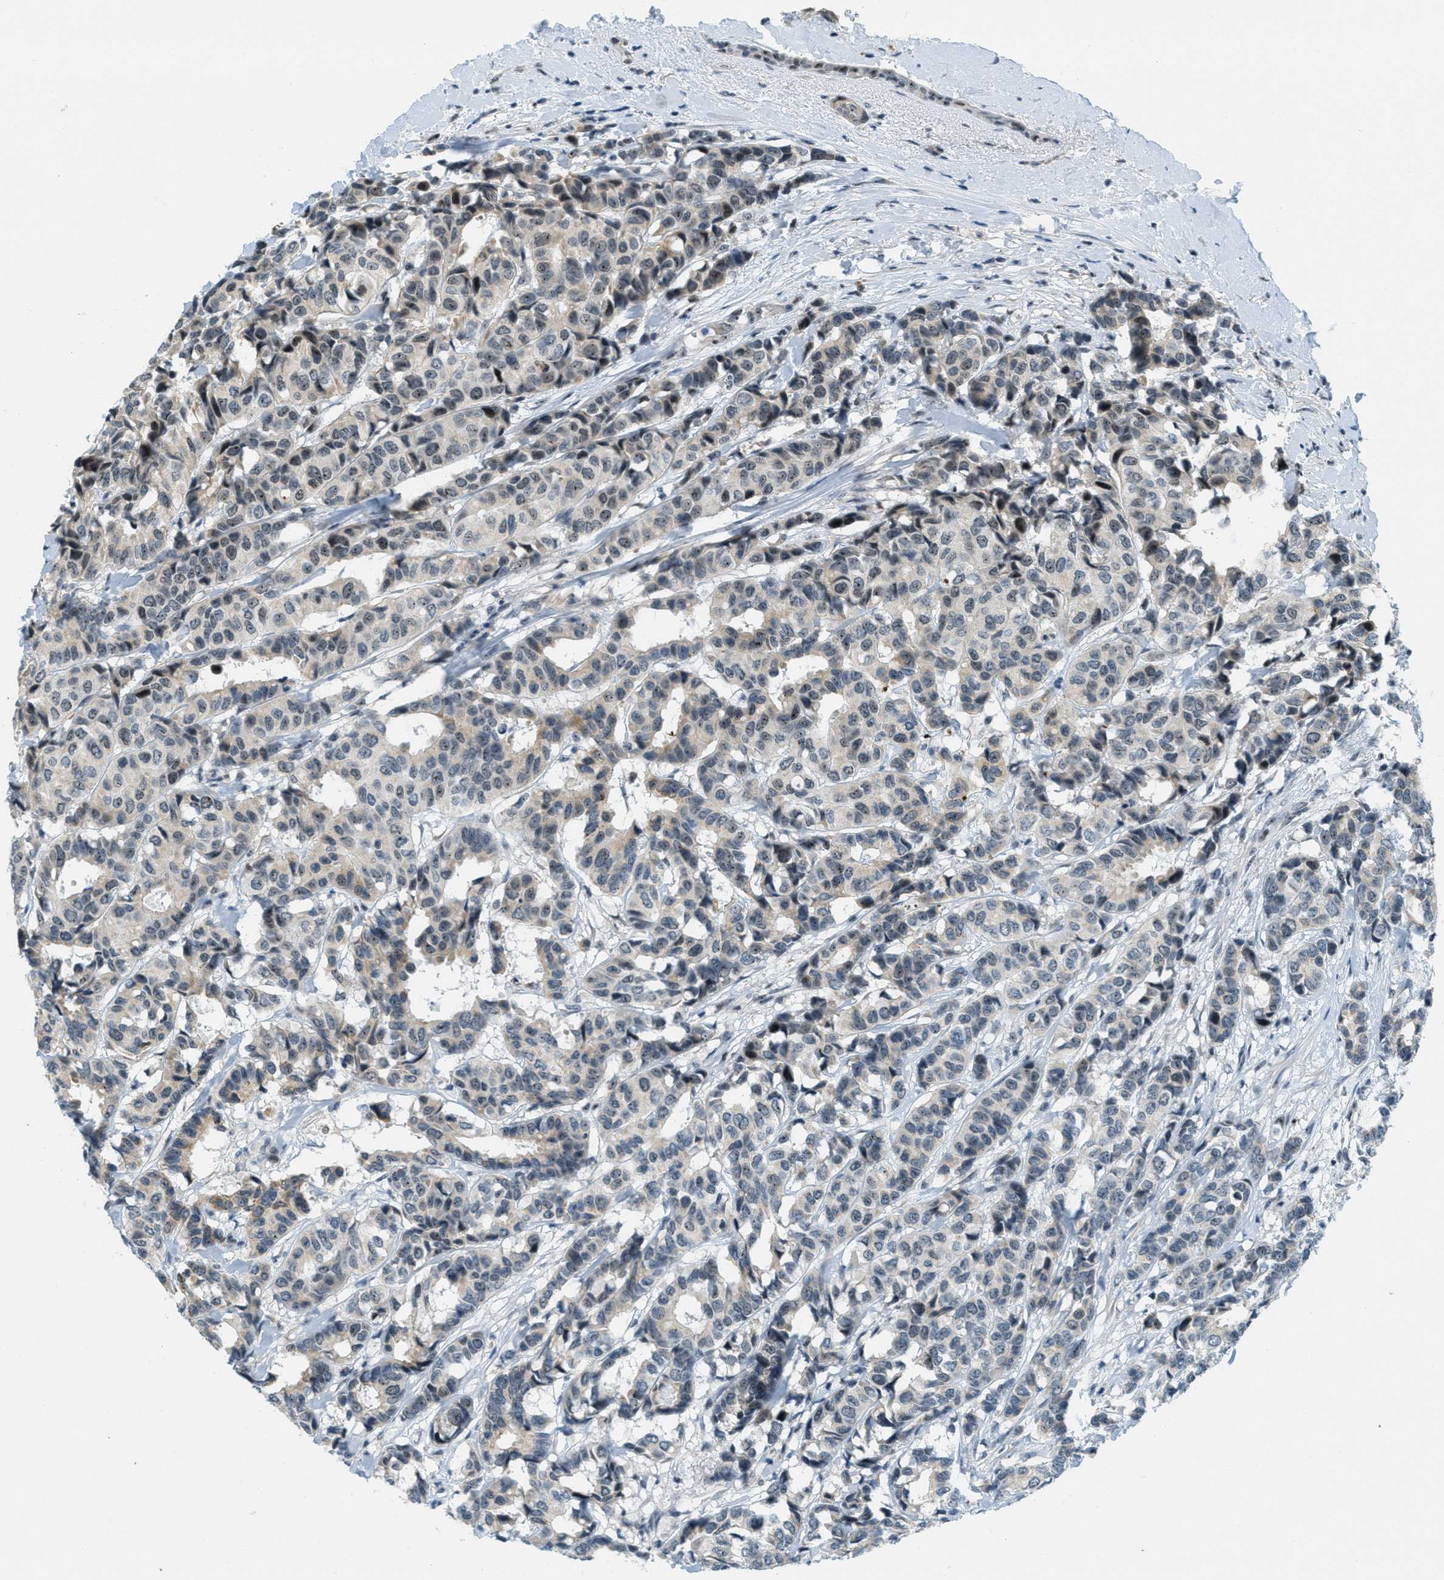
{"staining": {"intensity": "weak", "quantity": "25%-75%", "location": "cytoplasmic/membranous,nuclear"}, "tissue": "breast cancer", "cell_type": "Tumor cells", "image_type": "cancer", "snomed": [{"axis": "morphology", "description": "Duct carcinoma"}, {"axis": "topography", "description": "Breast"}], "caption": "Tumor cells show low levels of weak cytoplasmic/membranous and nuclear expression in about 25%-75% of cells in human breast invasive ductal carcinoma.", "gene": "DDX47", "patient": {"sex": "female", "age": 87}}